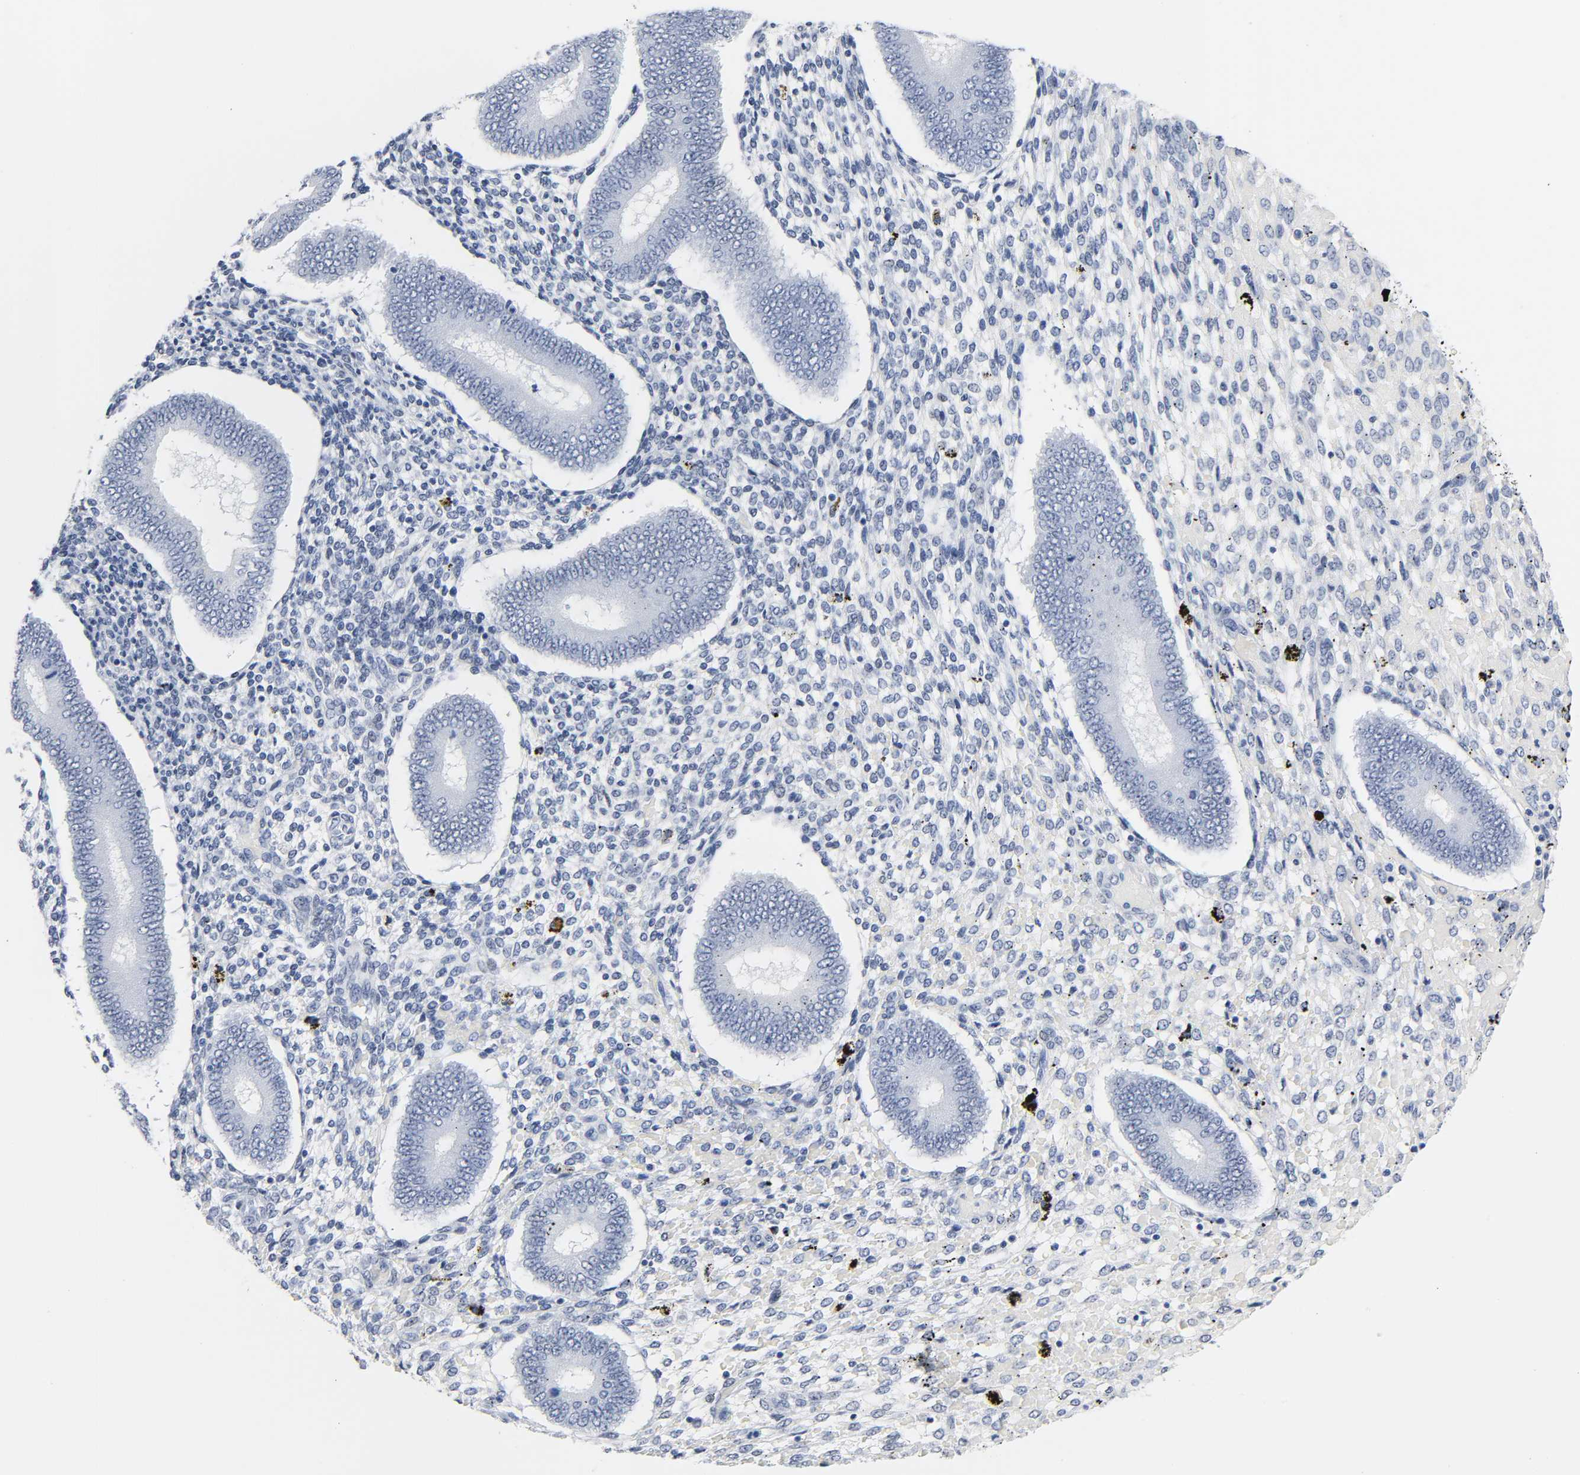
{"staining": {"intensity": "weak", "quantity": "25%-75%", "location": "nuclear"}, "tissue": "endometrium", "cell_type": "Cells in endometrial stroma", "image_type": "normal", "snomed": [{"axis": "morphology", "description": "Normal tissue, NOS"}, {"axis": "topography", "description": "Endometrium"}], "caption": "The image demonstrates staining of unremarkable endometrium, revealing weak nuclear protein positivity (brown color) within cells in endometrial stroma.", "gene": "NAB2", "patient": {"sex": "female", "age": 42}}